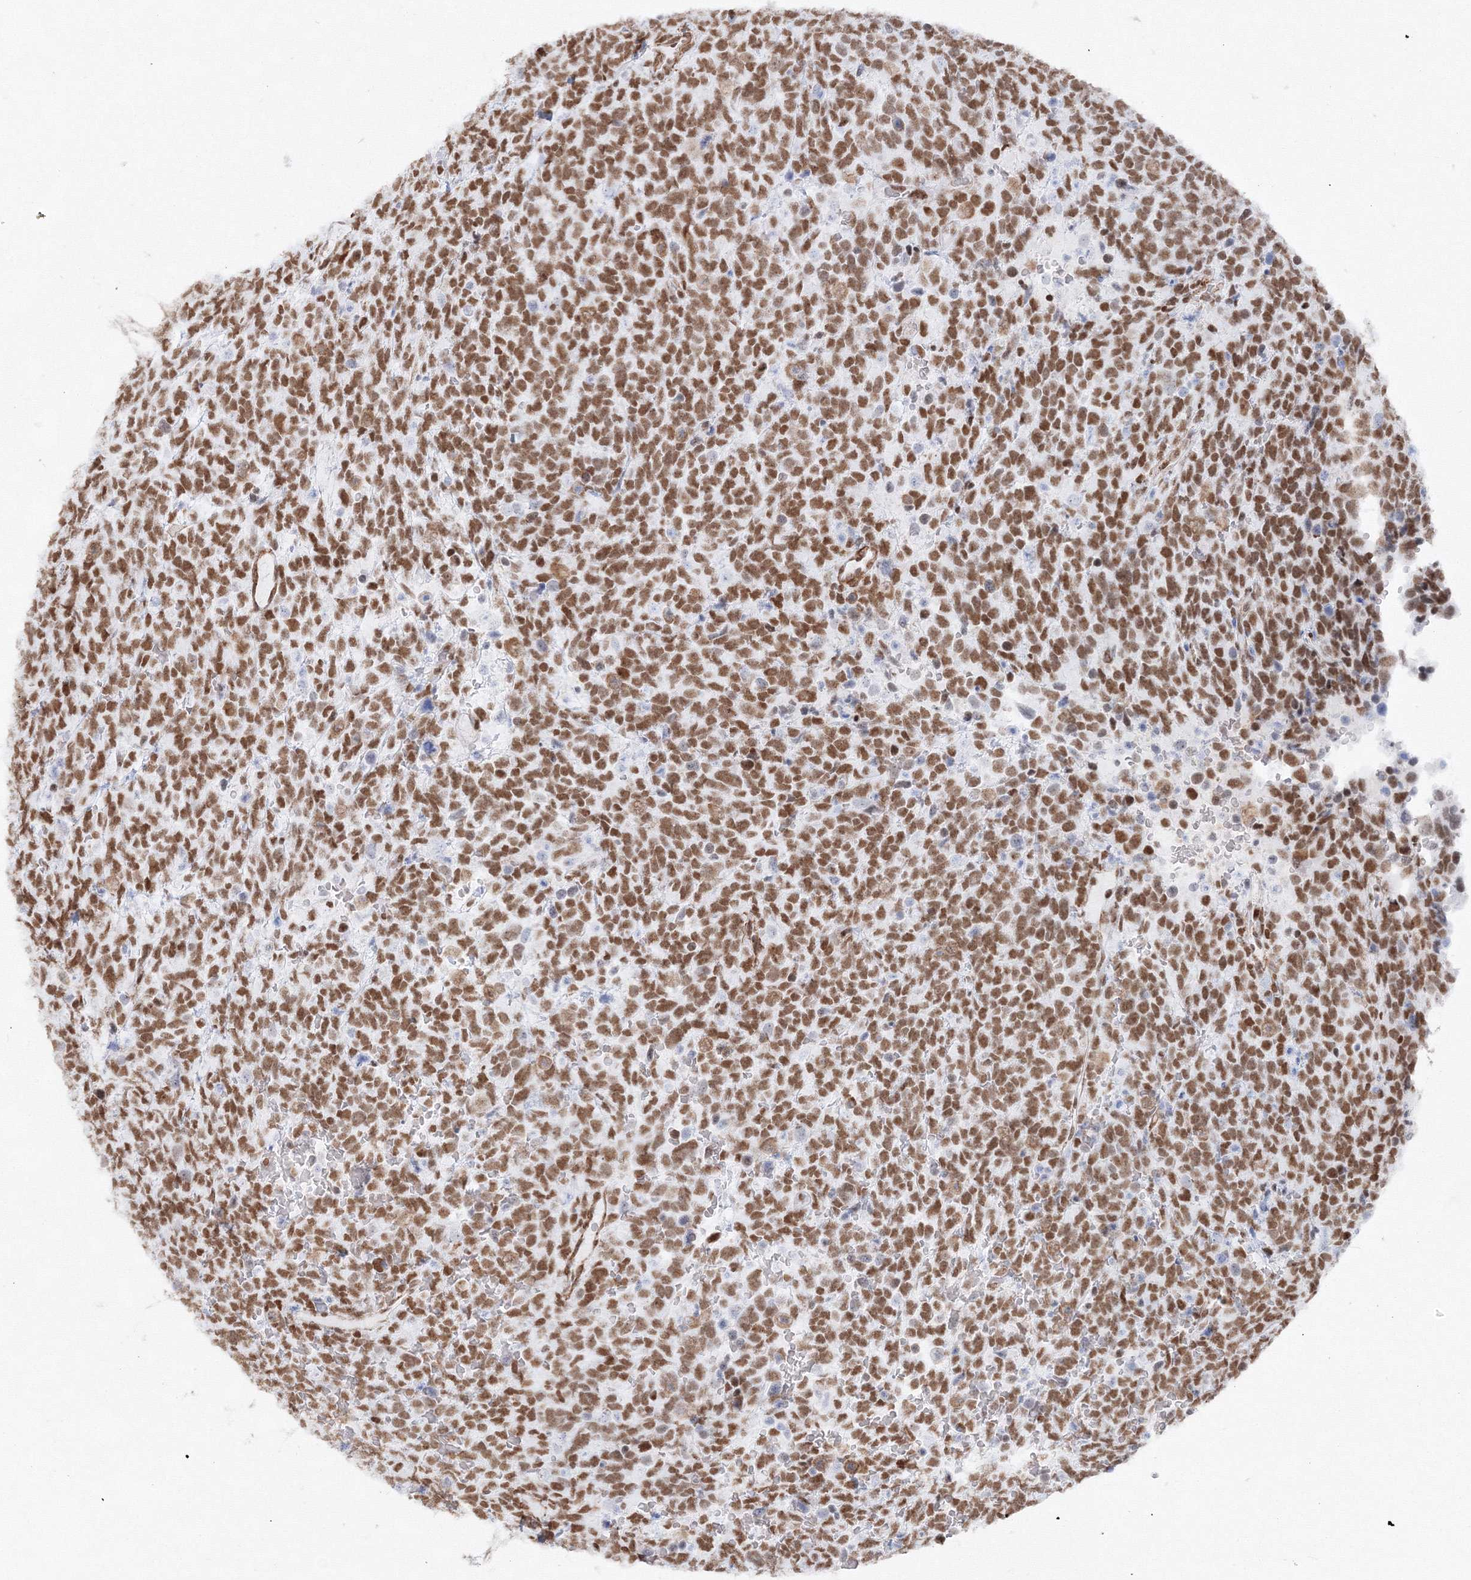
{"staining": {"intensity": "moderate", "quantity": ">75%", "location": "nuclear"}, "tissue": "urothelial cancer", "cell_type": "Tumor cells", "image_type": "cancer", "snomed": [{"axis": "morphology", "description": "Urothelial carcinoma, High grade"}, {"axis": "topography", "description": "Urinary bladder"}], "caption": "A brown stain labels moderate nuclear expression of a protein in human urothelial cancer tumor cells.", "gene": "ZNF638", "patient": {"sex": "female", "age": 82}}